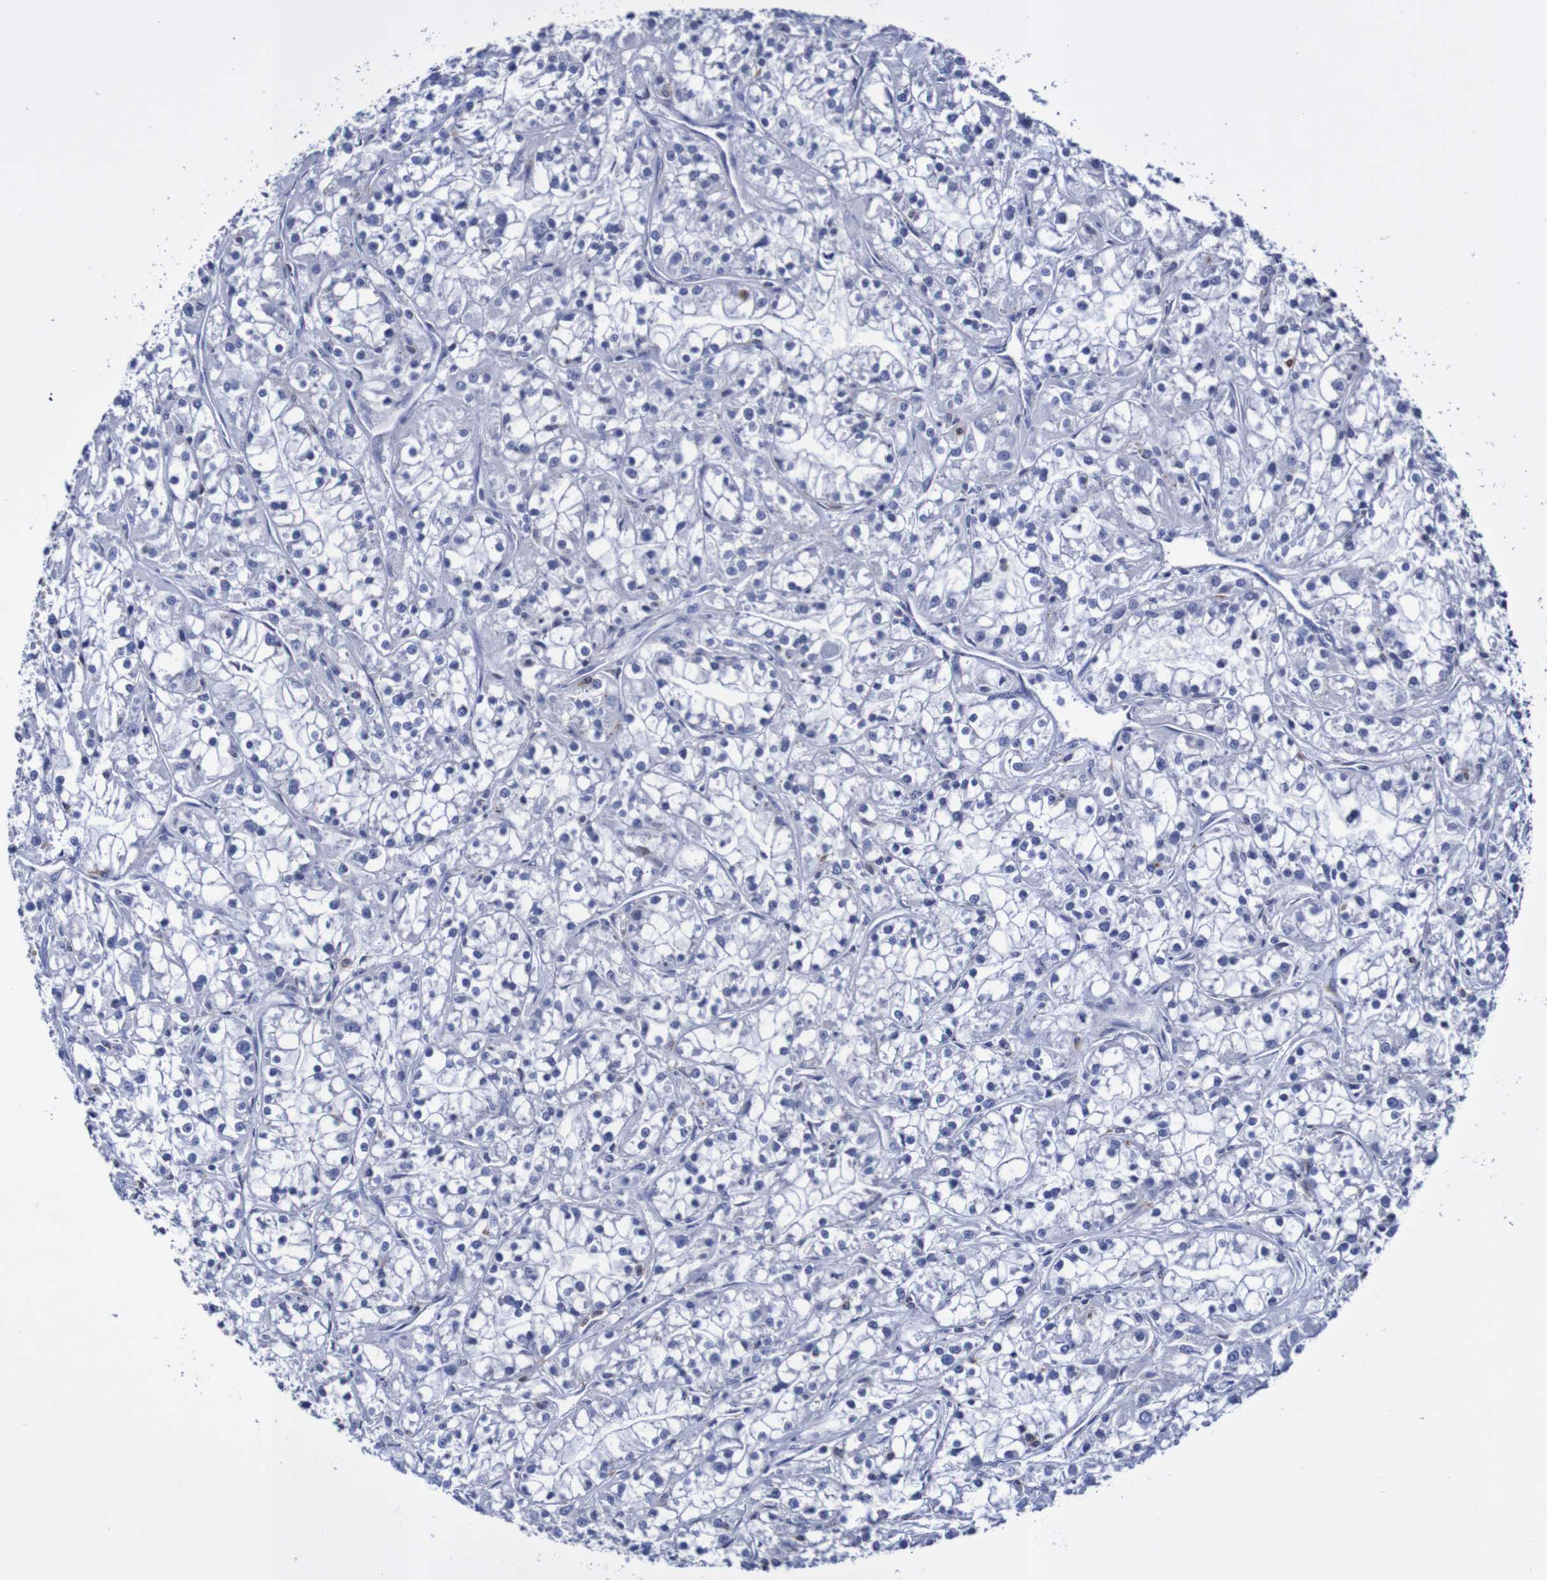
{"staining": {"intensity": "negative", "quantity": "none", "location": "none"}, "tissue": "renal cancer", "cell_type": "Tumor cells", "image_type": "cancer", "snomed": [{"axis": "morphology", "description": "Adenocarcinoma, NOS"}, {"axis": "topography", "description": "Kidney"}], "caption": "A photomicrograph of renal adenocarcinoma stained for a protein exhibits no brown staining in tumor cells. Brightfield microscopy of IHC stained with DAB (brown) and hematoxylin (blue), captured at high magnification.", "gene": "SEZ6", "patient": {"sex": "female", "age": 52}}